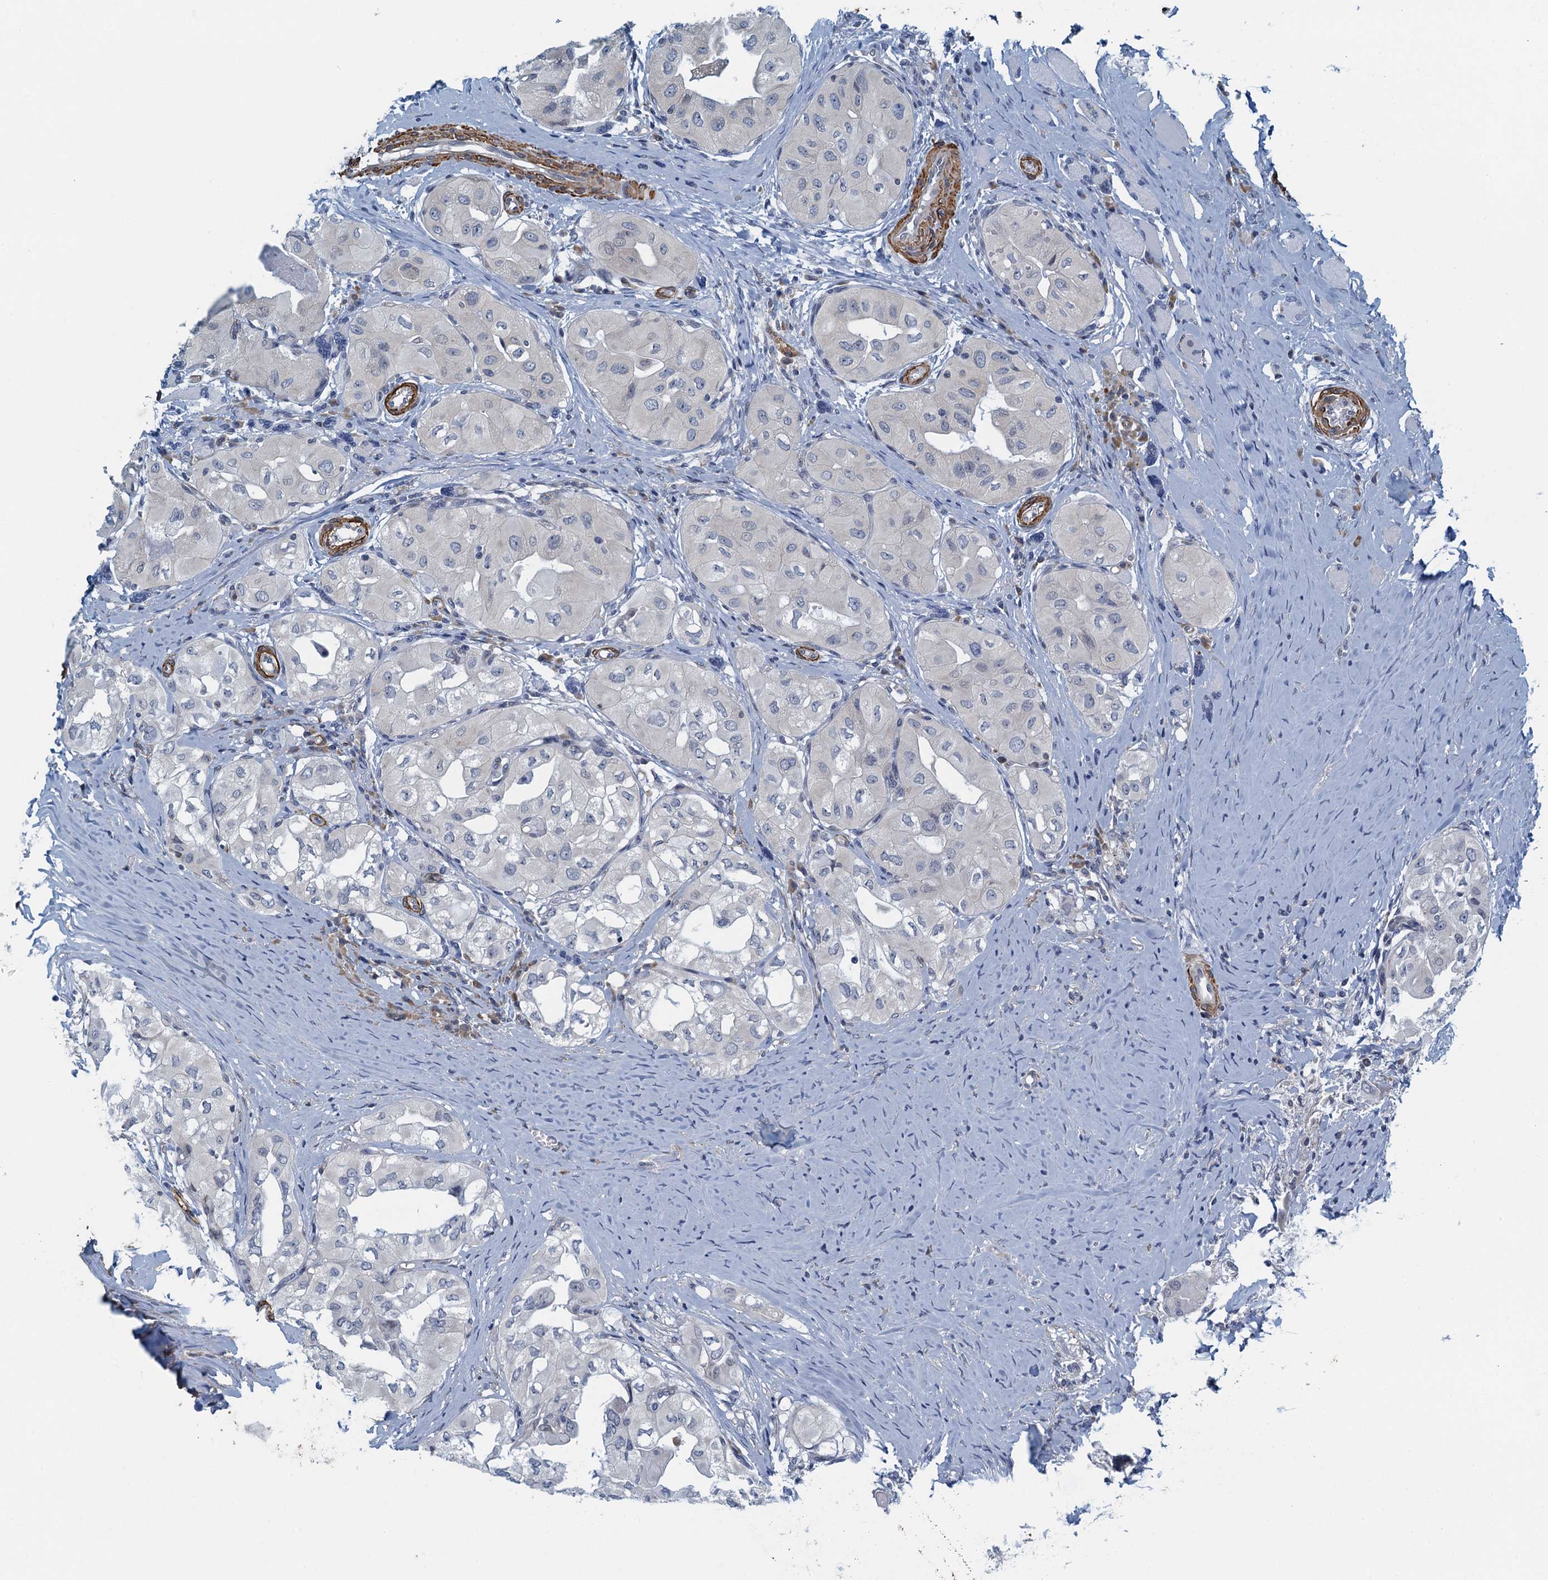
{"staining": {"intensity": "negative", "quantity": "none", "location": "none"}, "tissue": "thyroid cancer", "cell_type": "Tumor cells", "image_type": "cancer", "snomed": [{"axis": "morphology", "description": "Papillary adenocarcinoma, NOS"}, {"axis": "topography", "description": "Thyroid gland"}], "caption": "DAB (3,3'-diaminobenzidine) immunohistochemical staining of thyroid papillary adenocarcinoma demonstrates no significant positivity in tumor cells. The staining was performed using DAB (3,3'-diaminobenzidine) to visualize the protein expression in brown, while the nuclei were stained in blue with hematoxylin (Magnification: 20x).", "gene": "ALG2", "patient": {"sex": "female", "age": 59}}